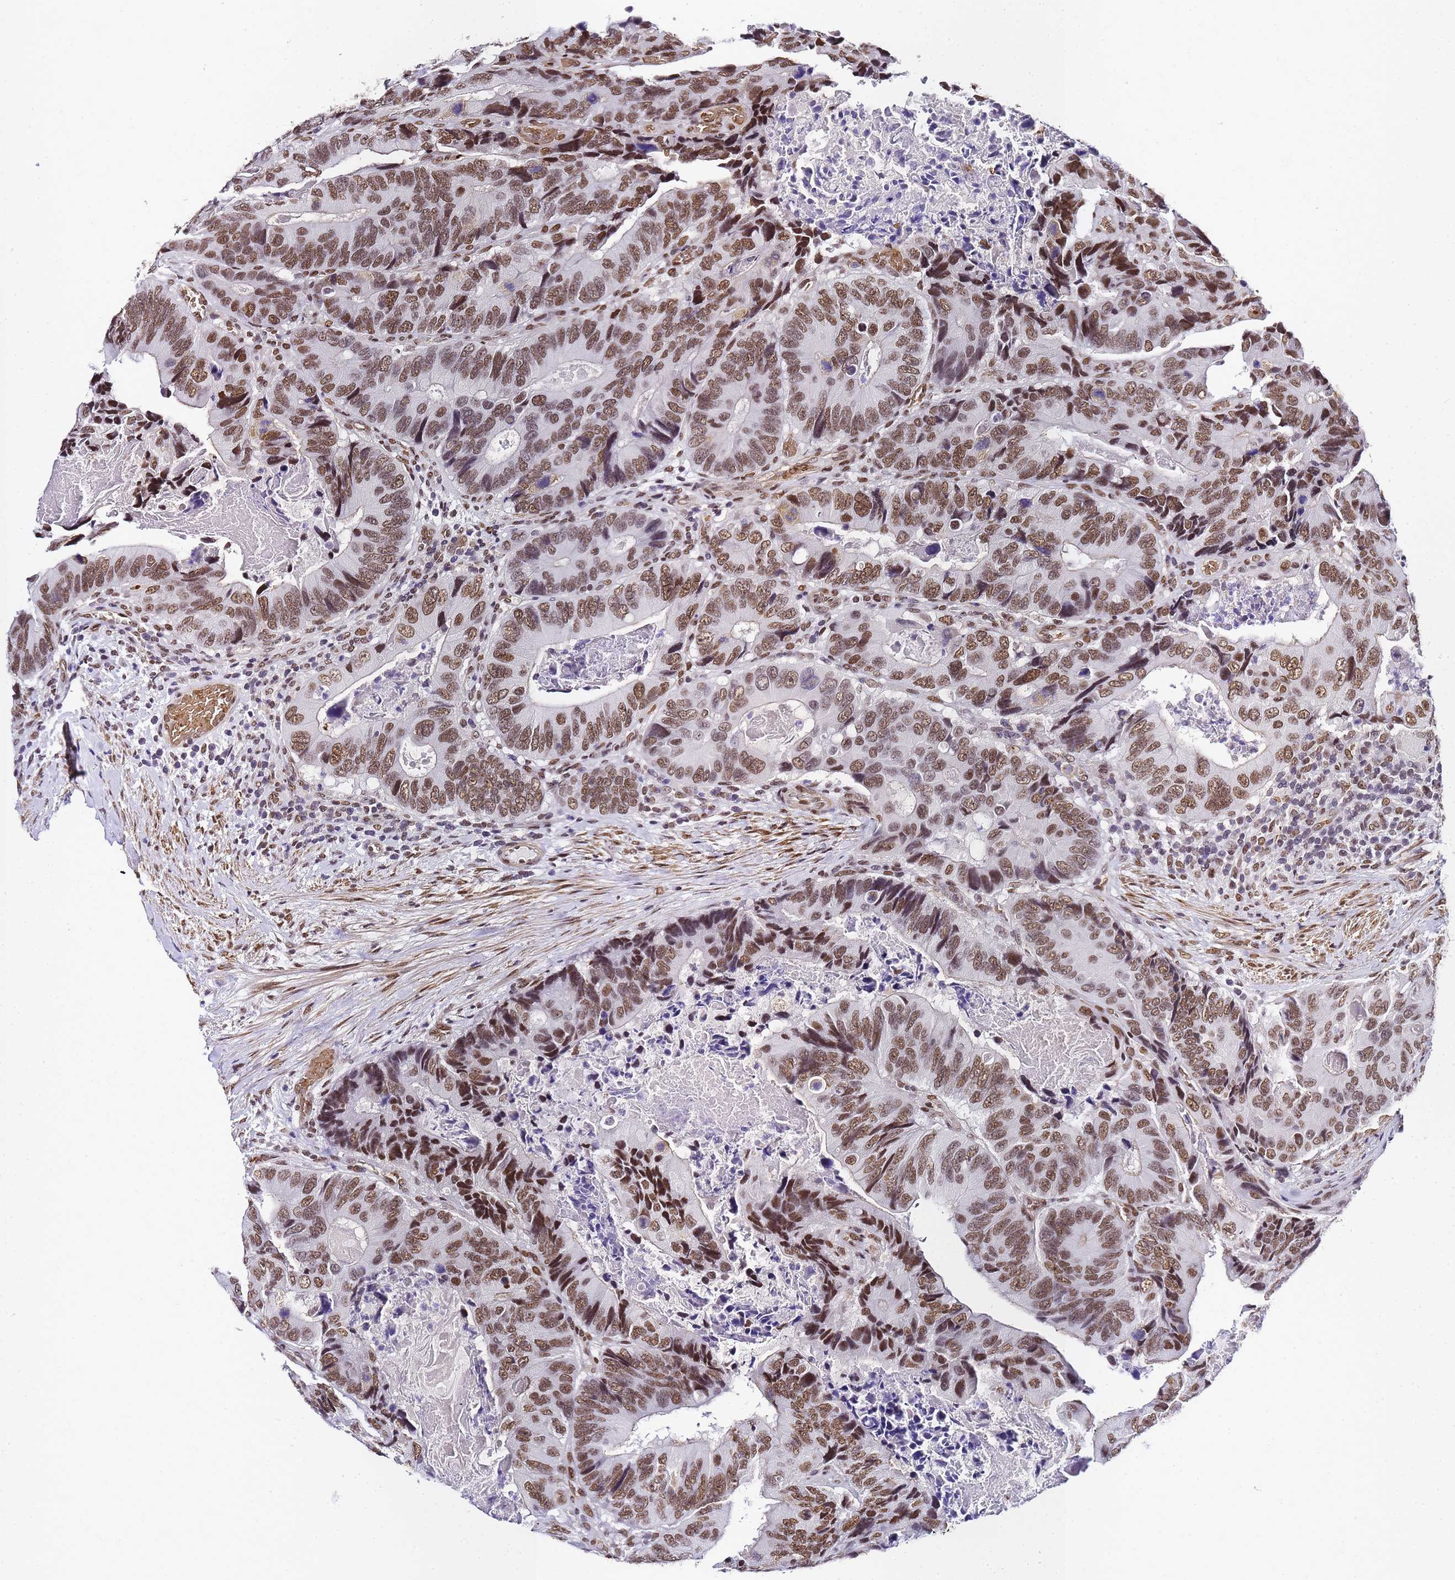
{"staining": {"intensity": "strong", "quantity": ">75%", "location": "nuclear"}, "tissue": "colorectal cancer", "cell_type": "Tumor cells", "image_type": "cancer", "snomed": [{"axis": "morphology", "description": "Adenocarcinoma, NOS"}, {"axis": "topography", "description": "Colon"}], "caption": "Immunohistochemistry staining of colorectal adenocarcinoma, which displays high levels of strong nuclear expression in approximately >75% of tumor cells indicating strong nuclear protein positivity. The staining was performed using DAB (brown) for protein detection and nuclei were counterstained in hematoxylin (blue).", "gene": "POLR1A", "patient": {"sex": "male", "age": 84}}